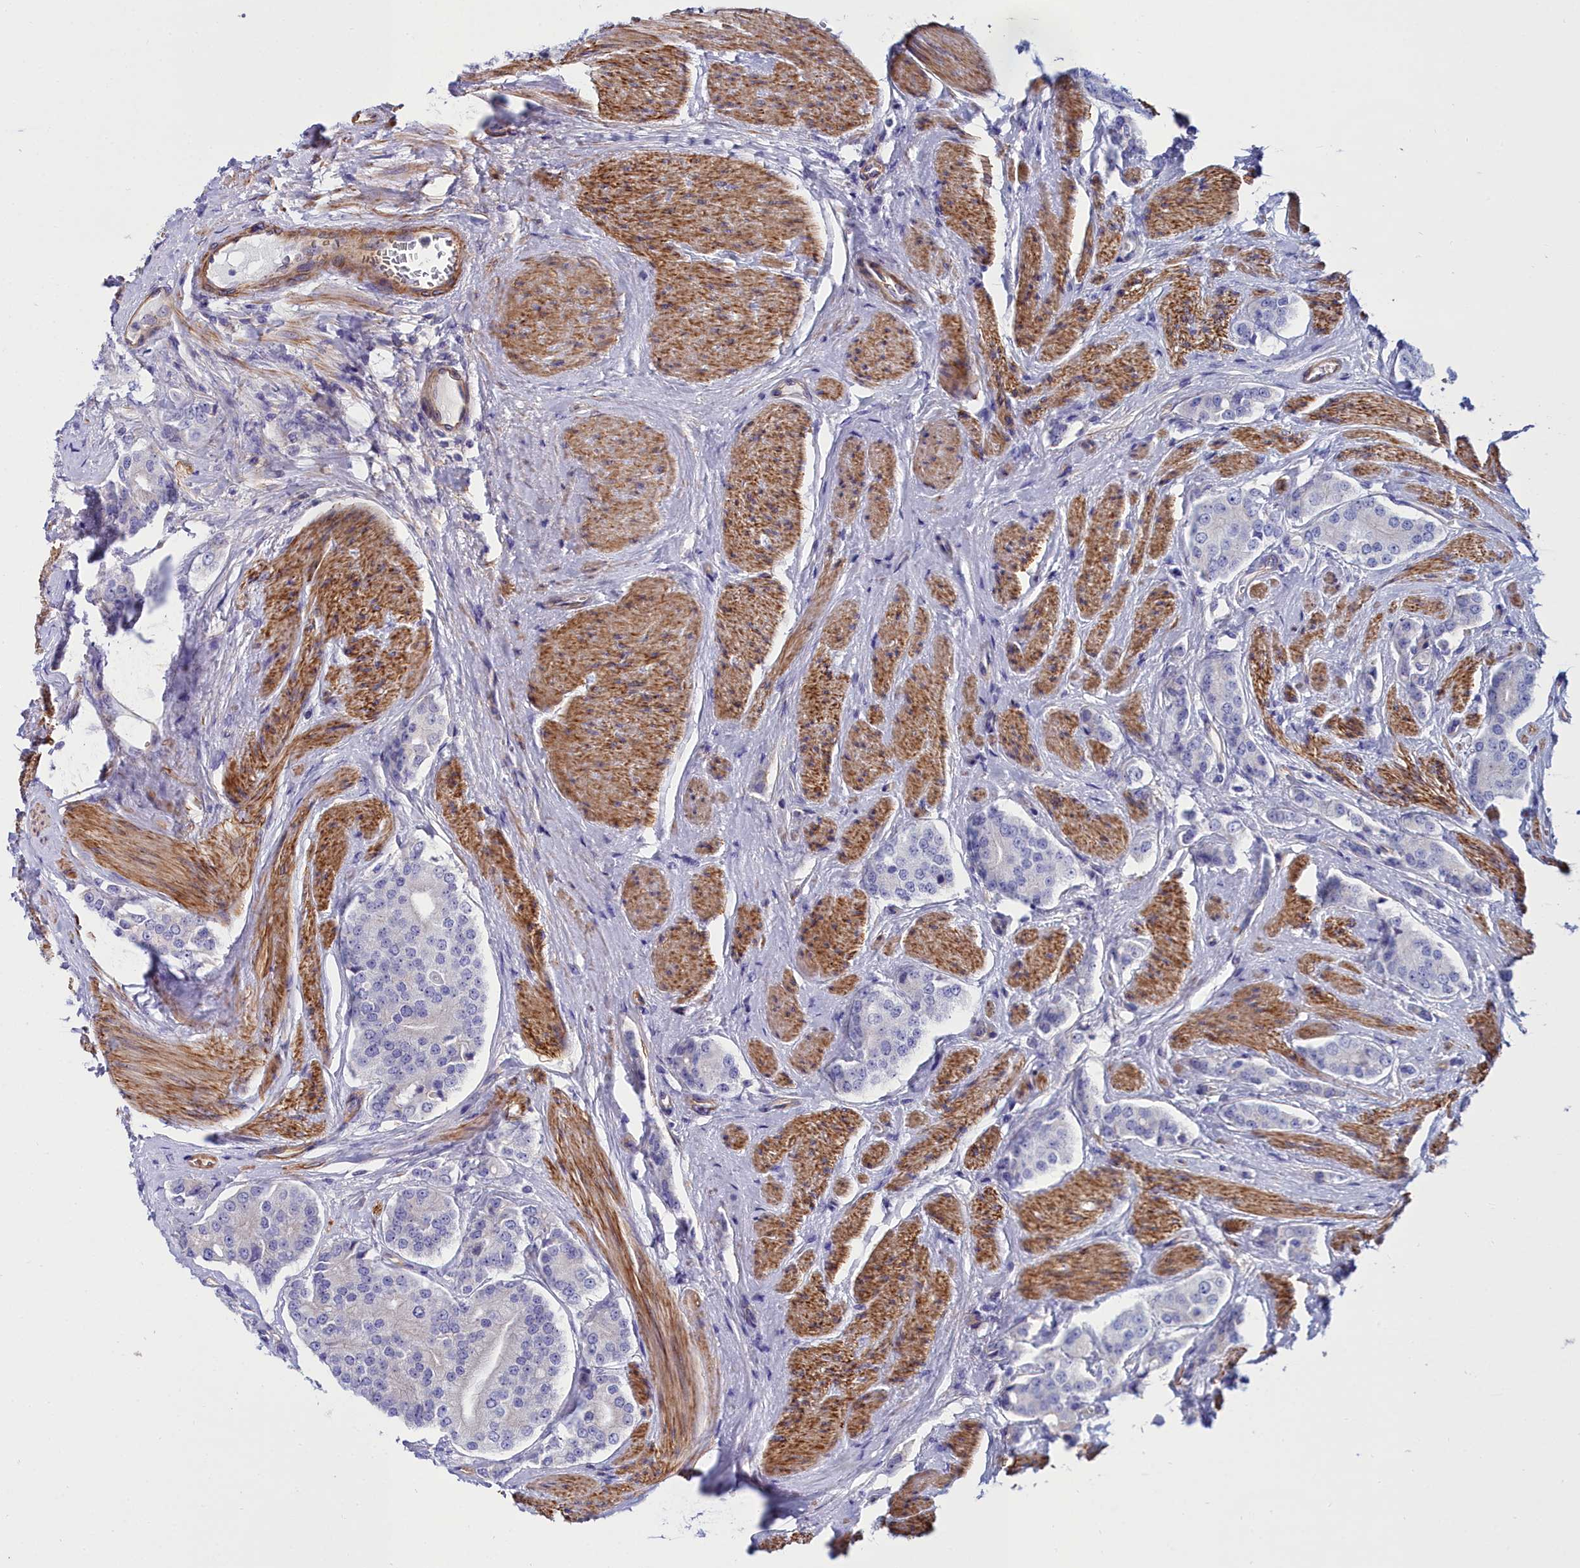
{"staining": {"intensity": "negative", "quantity": "none", "location": "none"}, "tissue": "prostate cancer", "cell_type": "Tumor cells", "image_type": "cancer", "snomed": [{"axis": "morphology", "description": "Adenocarcinoma, High grade"}, {"axis": "topography", "description": "Prostate"}], "caption": "This is an IHC image of prostate cancer (adenocarcinoma (high-grade)). There is no expression in tumor cells.", "gene": "FADS3", "patient": {"sex": "male", "age": 71}}